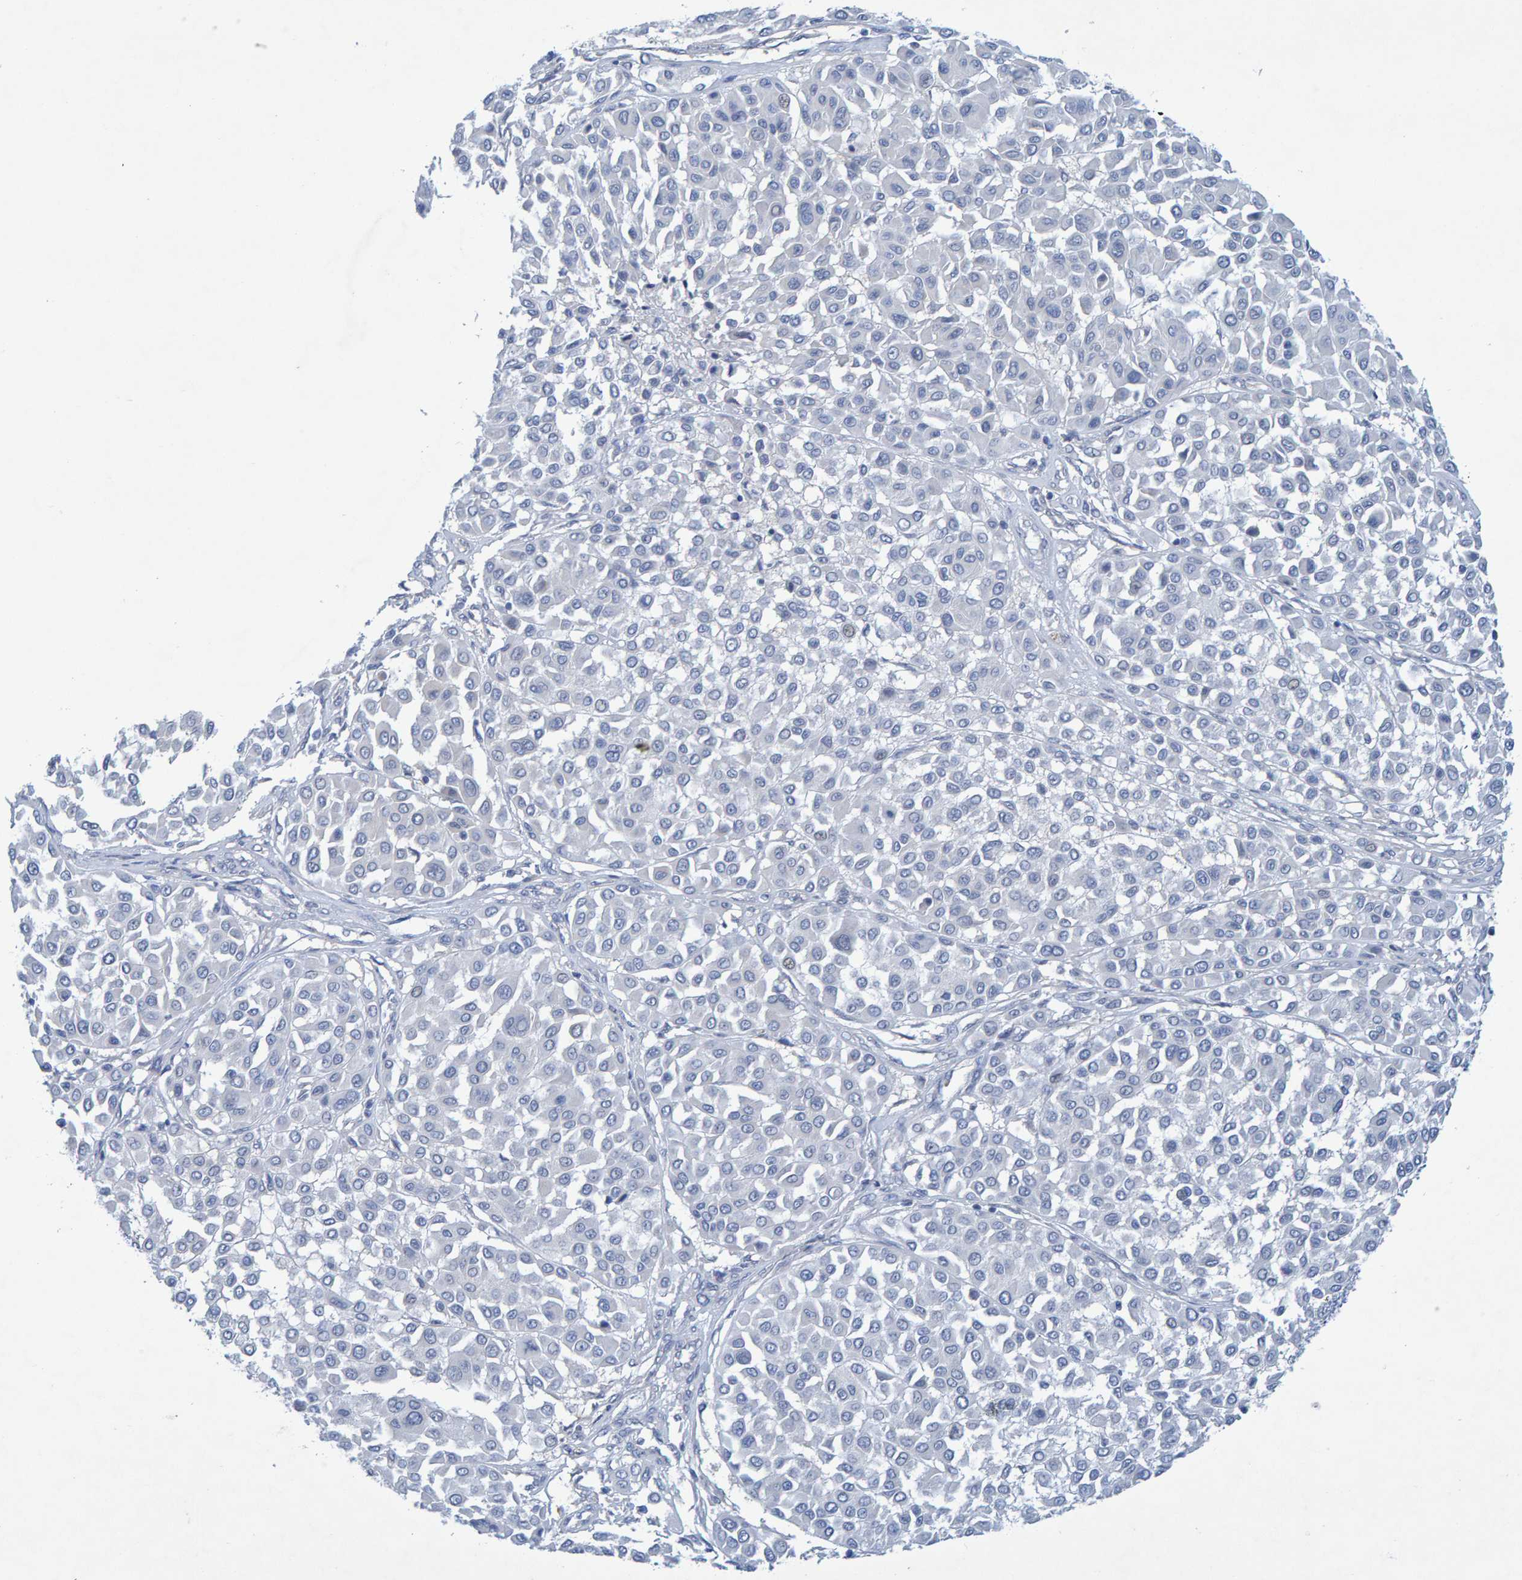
{"staining": {"intensity": "negative", "quantity": "none", "location": "none"}, "tissue": "melanoma", "cell_type": "Tumor cells", "image_type": "cancer", "snomed": [{"axis": "morphology", "description": "Malignant melanoma, Metastatic site"}, {"axis": "topography", "description": "Soft tissue"}], "caption": "Tumor cells show no significant staining in malignant melanoma (metastatic site).", "gene": "ALAD", "patient": {"sex": "male", "age": 41}}